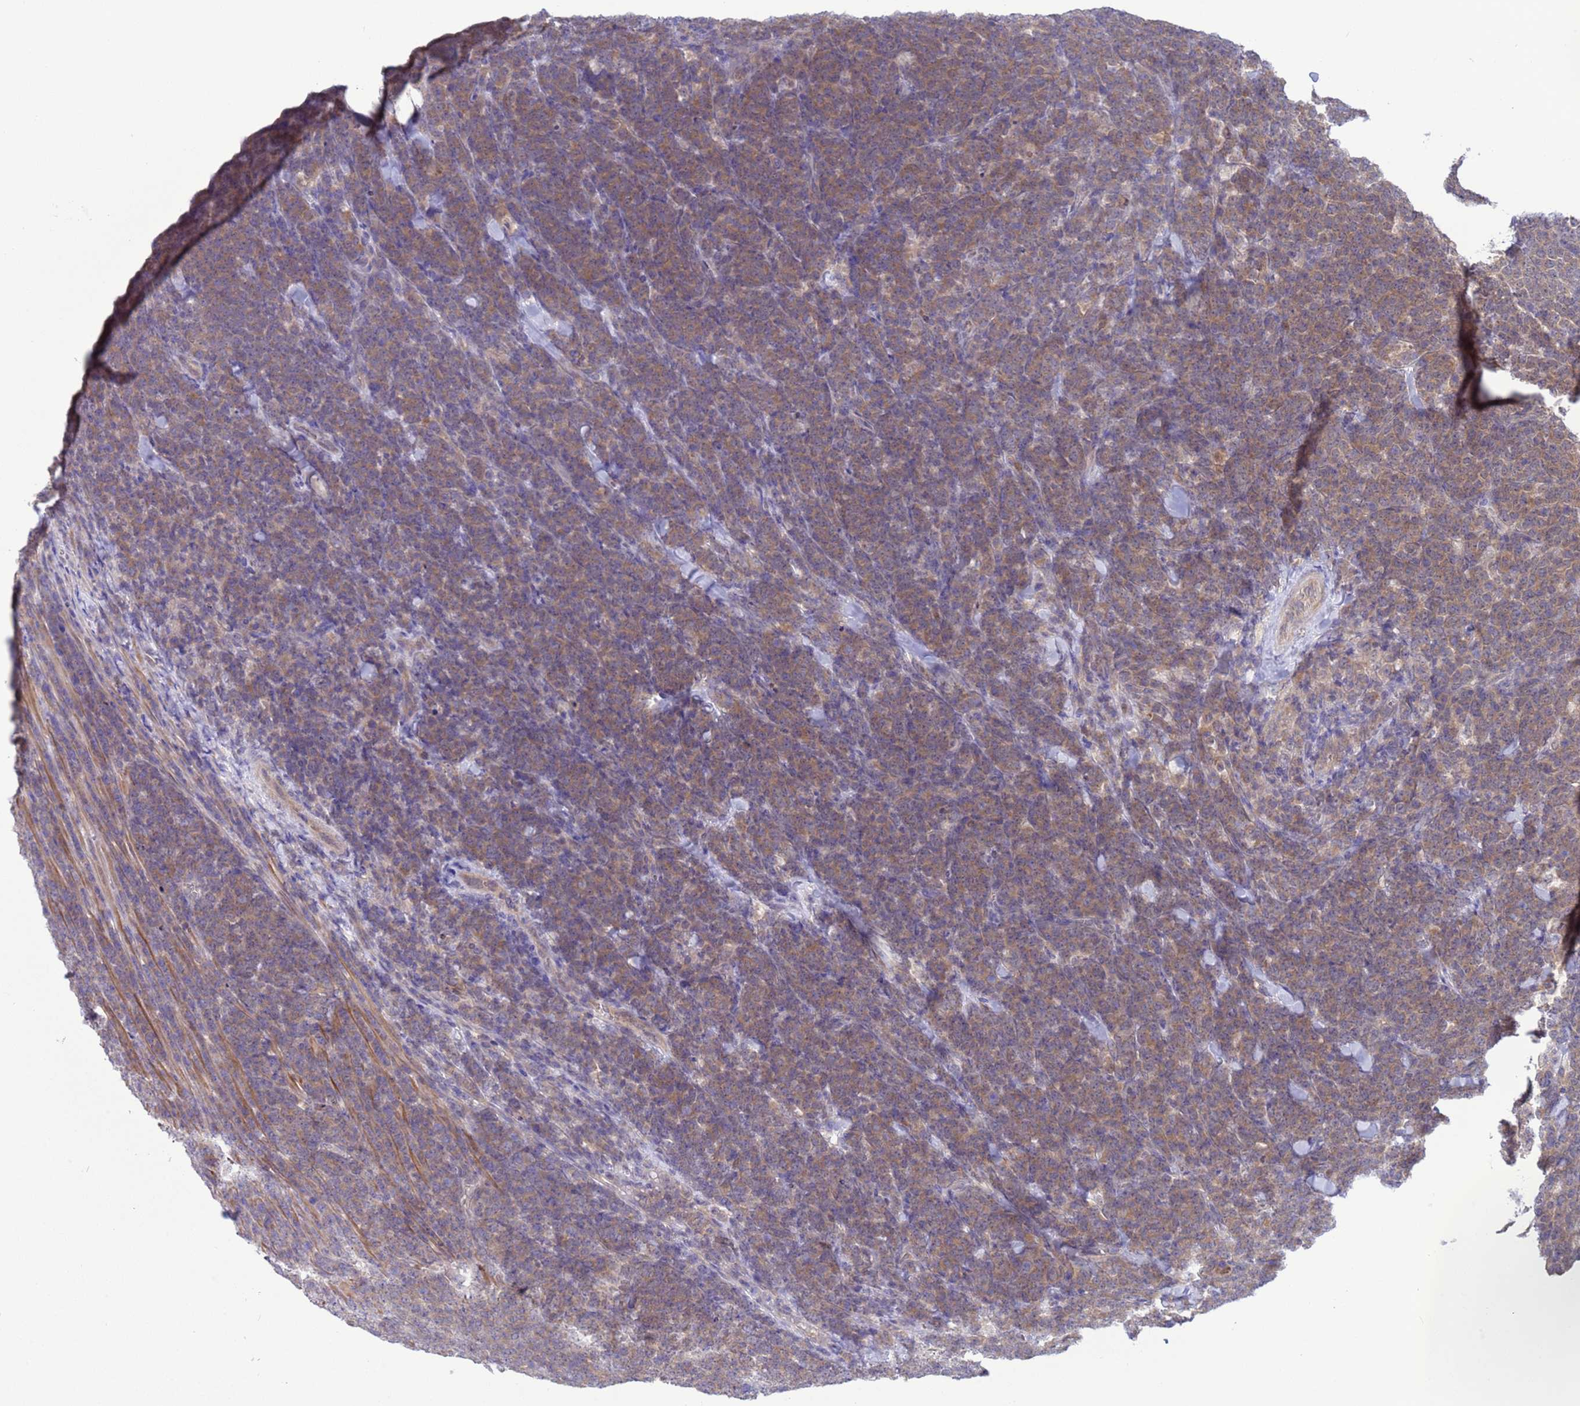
{"staining": {"intensity": "weak", "quantity": ">75%", "location": "cytoplasmic/membranous"}, "tissue": "lymphoma", "cell_type": "Tumor cells", "image_type": "cancer", "snomed": [{"axis": "morphology", "description": "Malignant lymphoma, non-Hodgkin's type, High grade"}, {"axis": "topography", "description": "Small intestine"}], "caption": "This is an image of IHC staining of lymphoma, which shows weak positivity in the cytoplasmic/membranous of tumor cells.", "gene": "ZNF461", "patient": {"sex": "male", "age": 8}}